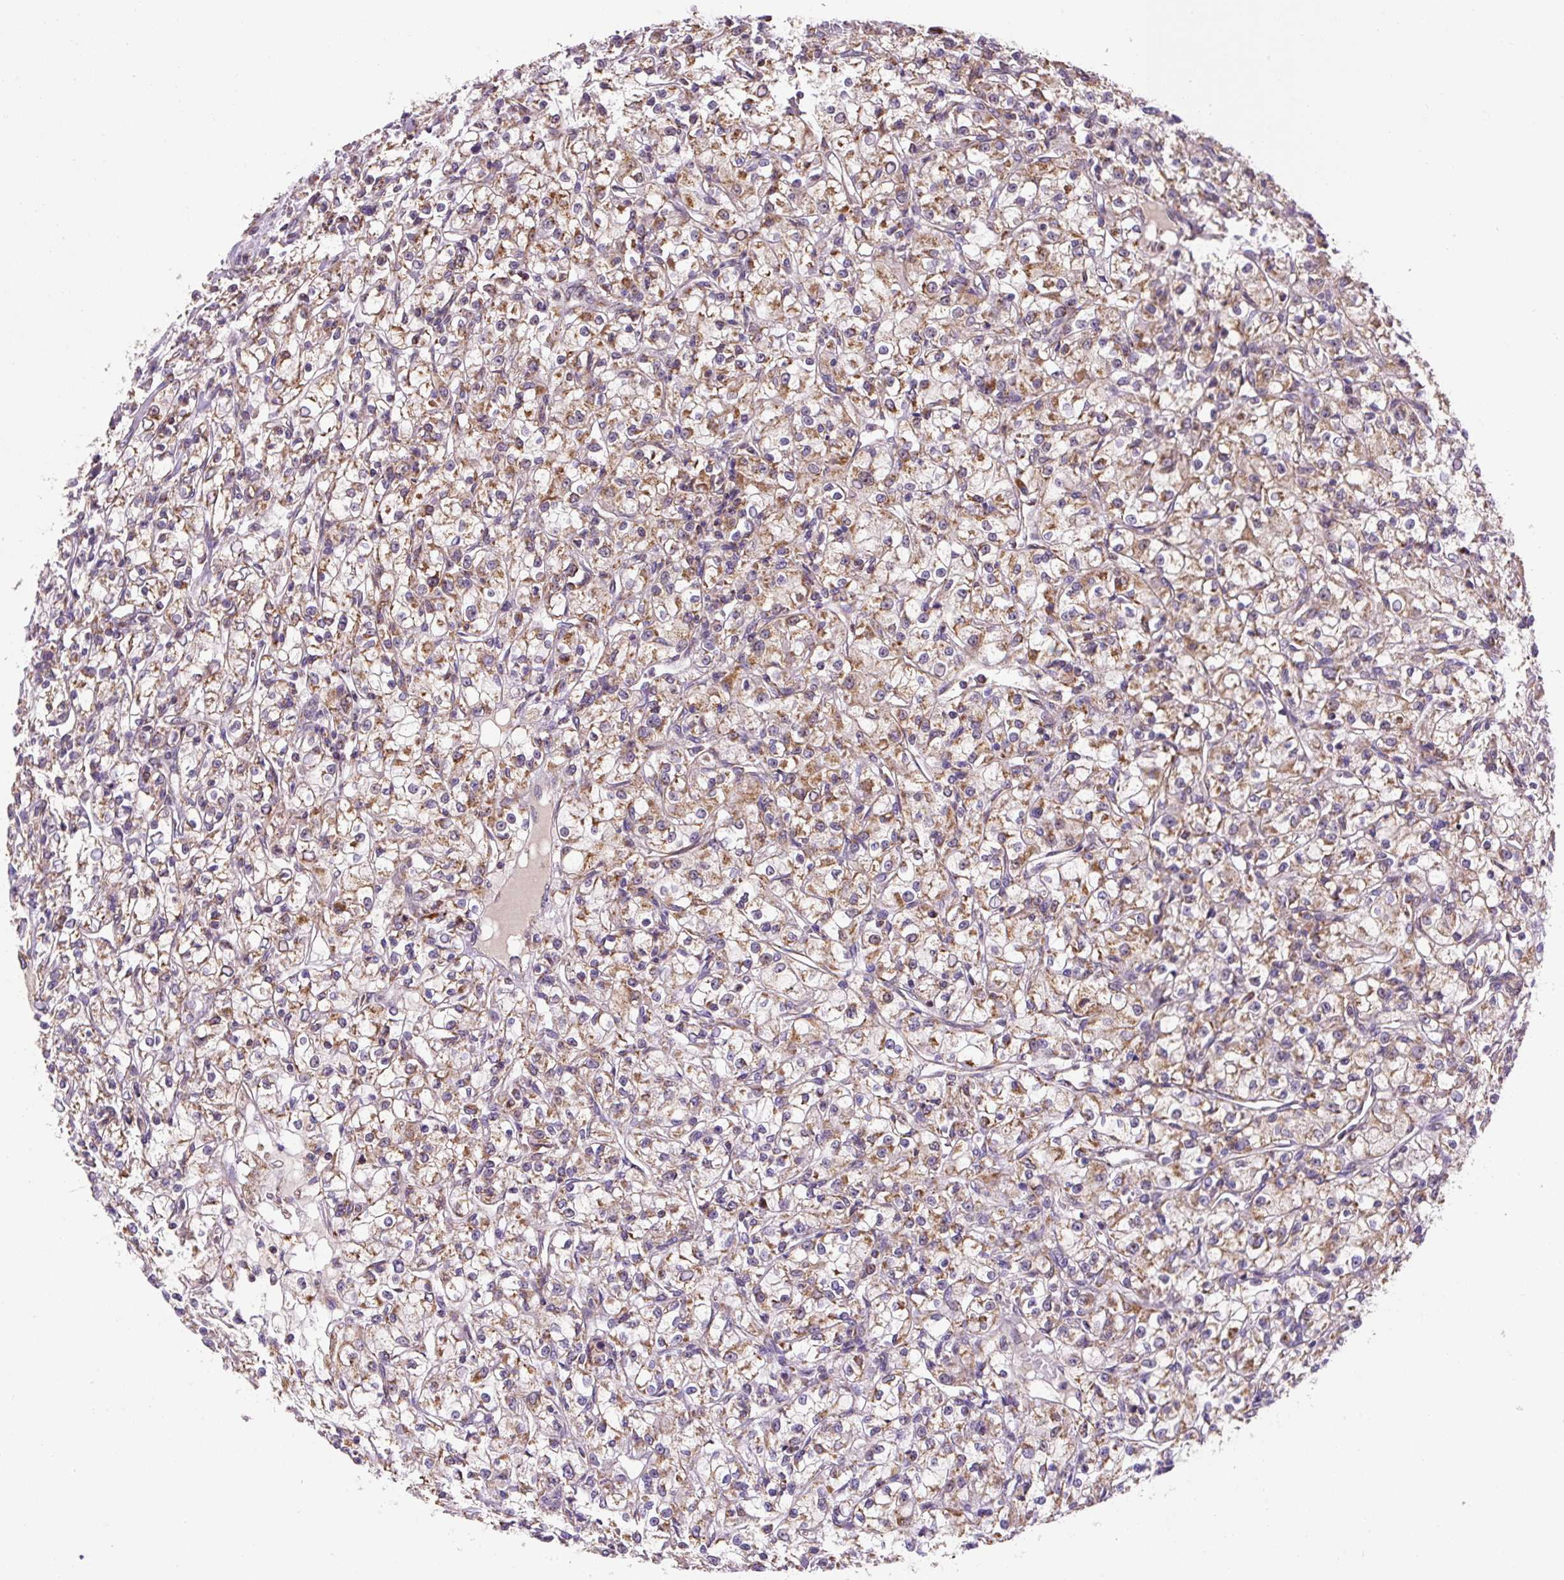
{"staining": {"intensity": "moderate", "quantity": ">75%", "location": "cytoplasmic/membranous"}, "tissue": "renal cancer", "cell_type": "Tumor cells", "image_type": "cancer", "snomed": [{"axis": "morphology", "description": "Adenocarcinoma, NOS"}, {"axis": "topography", "description": "Kidney"}], "caption": "The immunohistochemical stain shows moderate cytoplasmic/membranous staining in tumor cells of renal cancer (adenocarcinoma) tissue.", "gene": "MFSD9", "patient": {"sex": "female", "age": 59}}